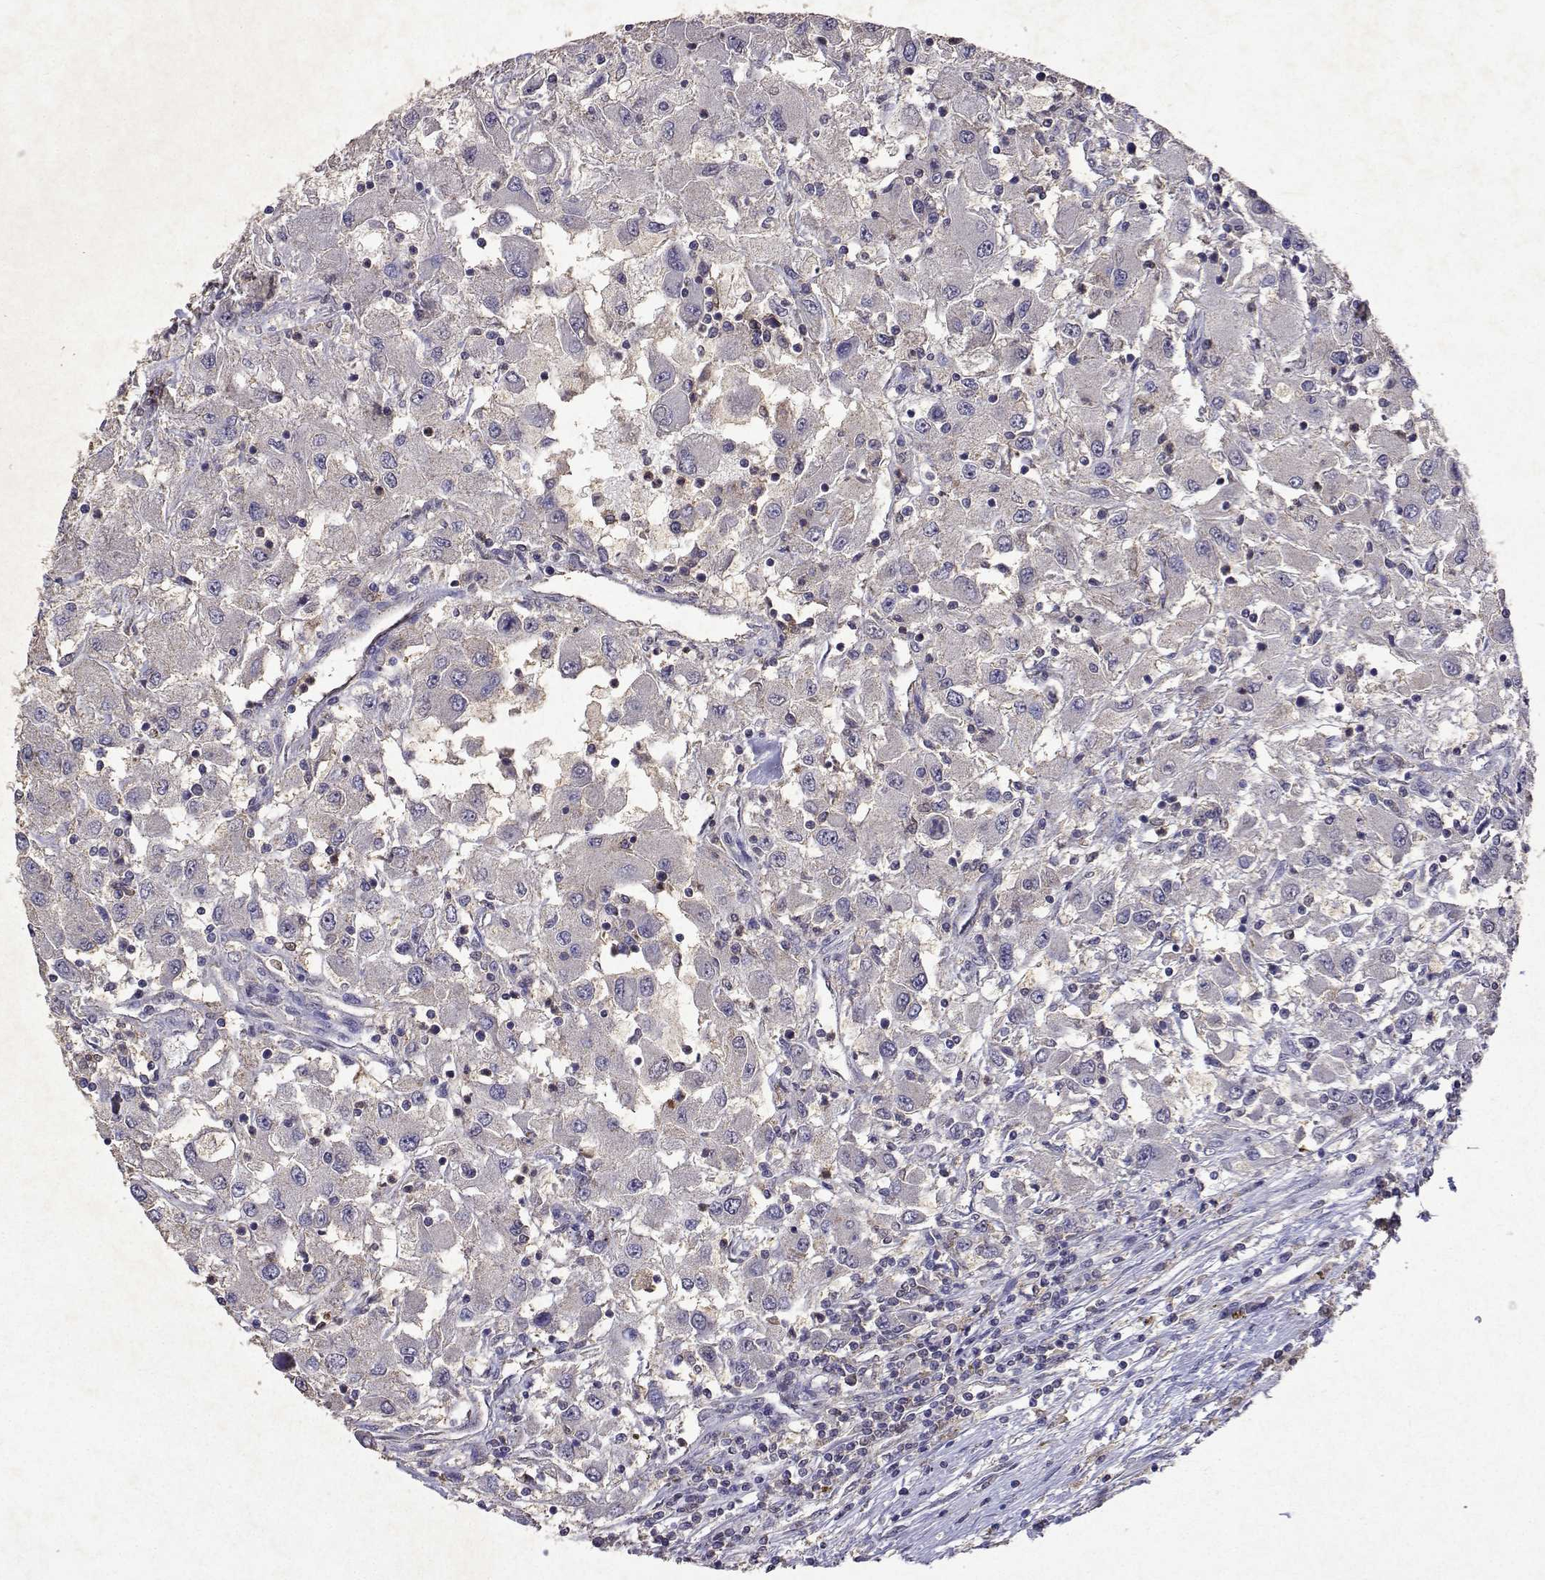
{"staining": {"intensity": "negative", "quantity": "none", "location": "none"}, "tissue": "renal cancer", "cell_type": "Tumor cells", "image_type": "cancer", "snomed": [{"axis": "morphology", "description": "Adenocarcinoma, NOS"}, {"axis": "topography", "description": "Kidney"}], "caption": "Tumor cells show no significant staining in adenocarcinoma (renal).", "gene": "APAF1", "patient": {"sex": "female", "age": 67}}